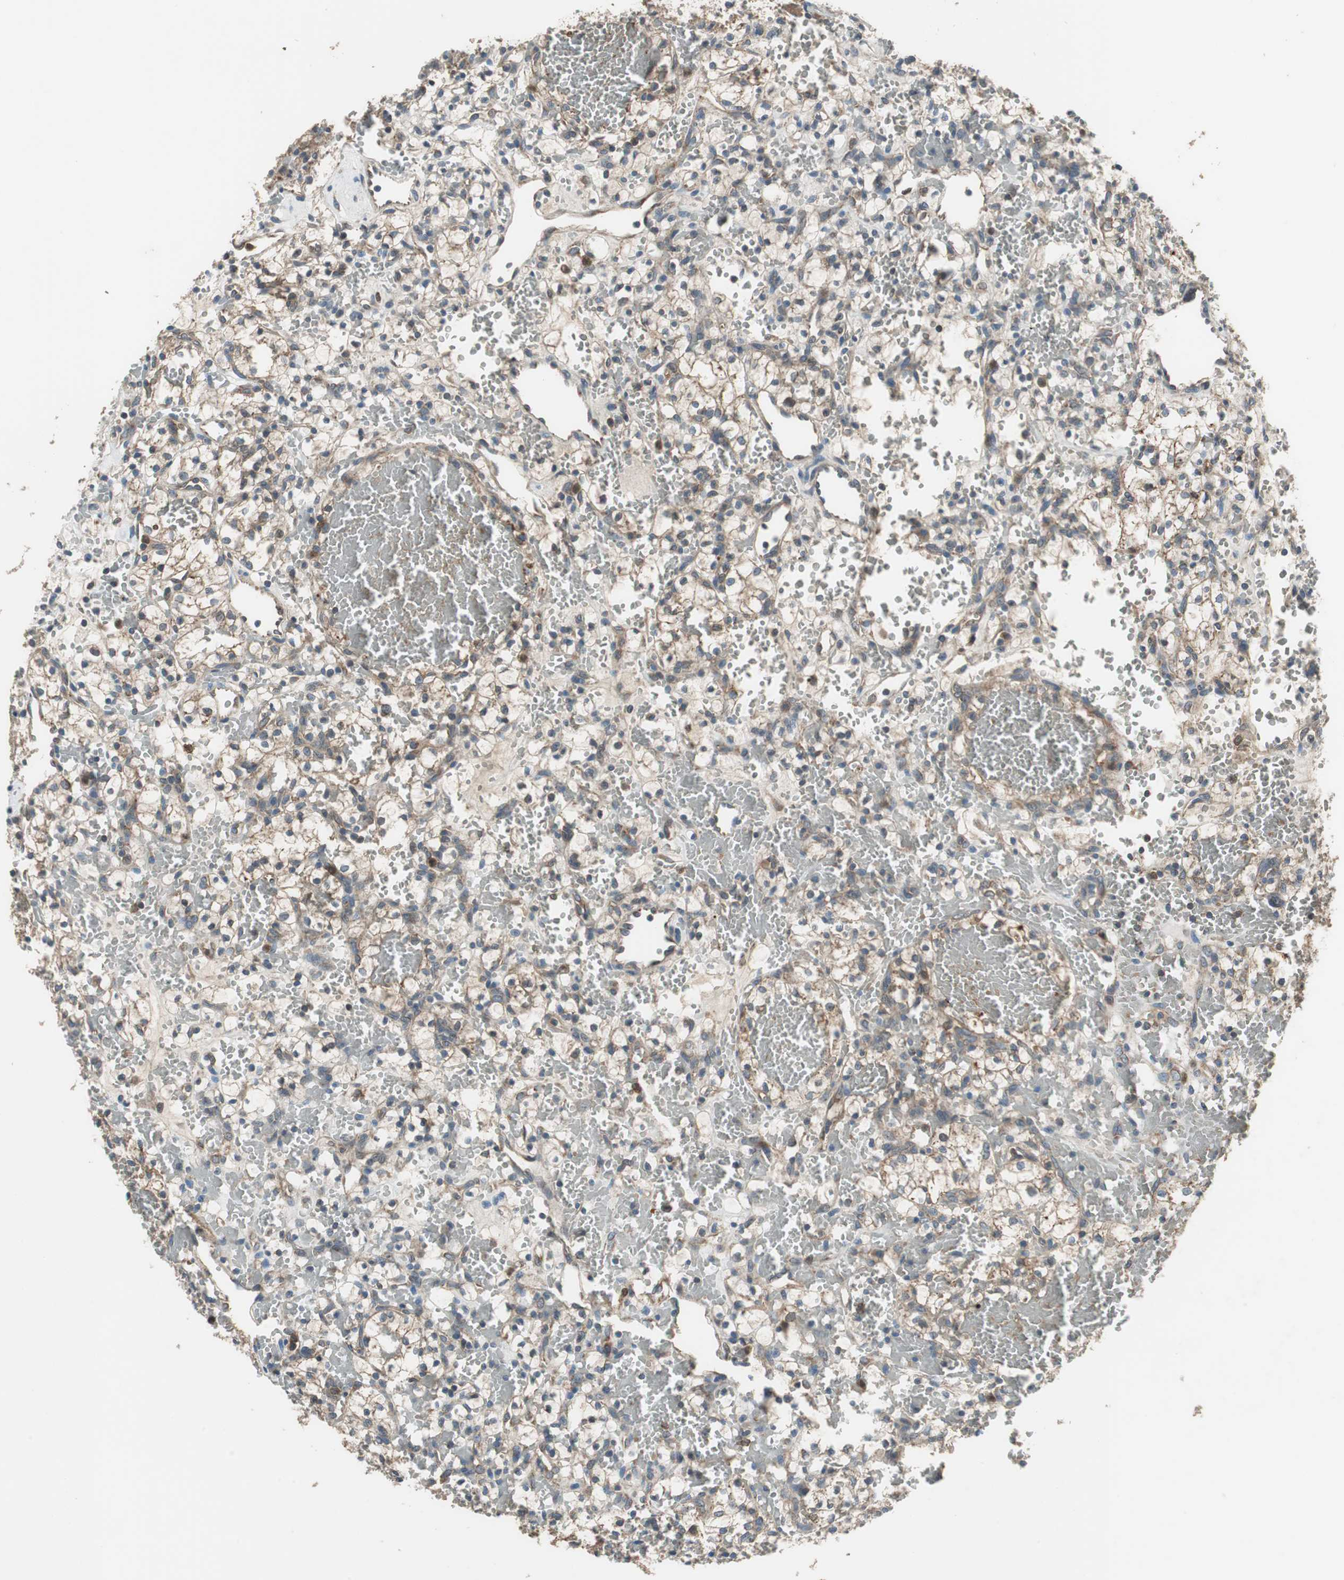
{"staining": {"intensity": "moderate", "quantity": "25%-75%", "location": "cytoplasmic/membranous,nuclear"}, "tissue": "renal cancer", "cell_type": "Tumor cells", "image_type": "cancer", "snomed": [{"axis": "morphology", "description": "Adenocarcinoma, NOS"}, {"axis": "topography", "description": "Kidney"}], "caption": "Protein expression analysis of renal cancer displays moderate cytoplasmic/membranous and nuclear staining in about 25%-75% of tumor cells.", "gene": "PI4KB", "patient": {"sex": "female", "age": 60}}